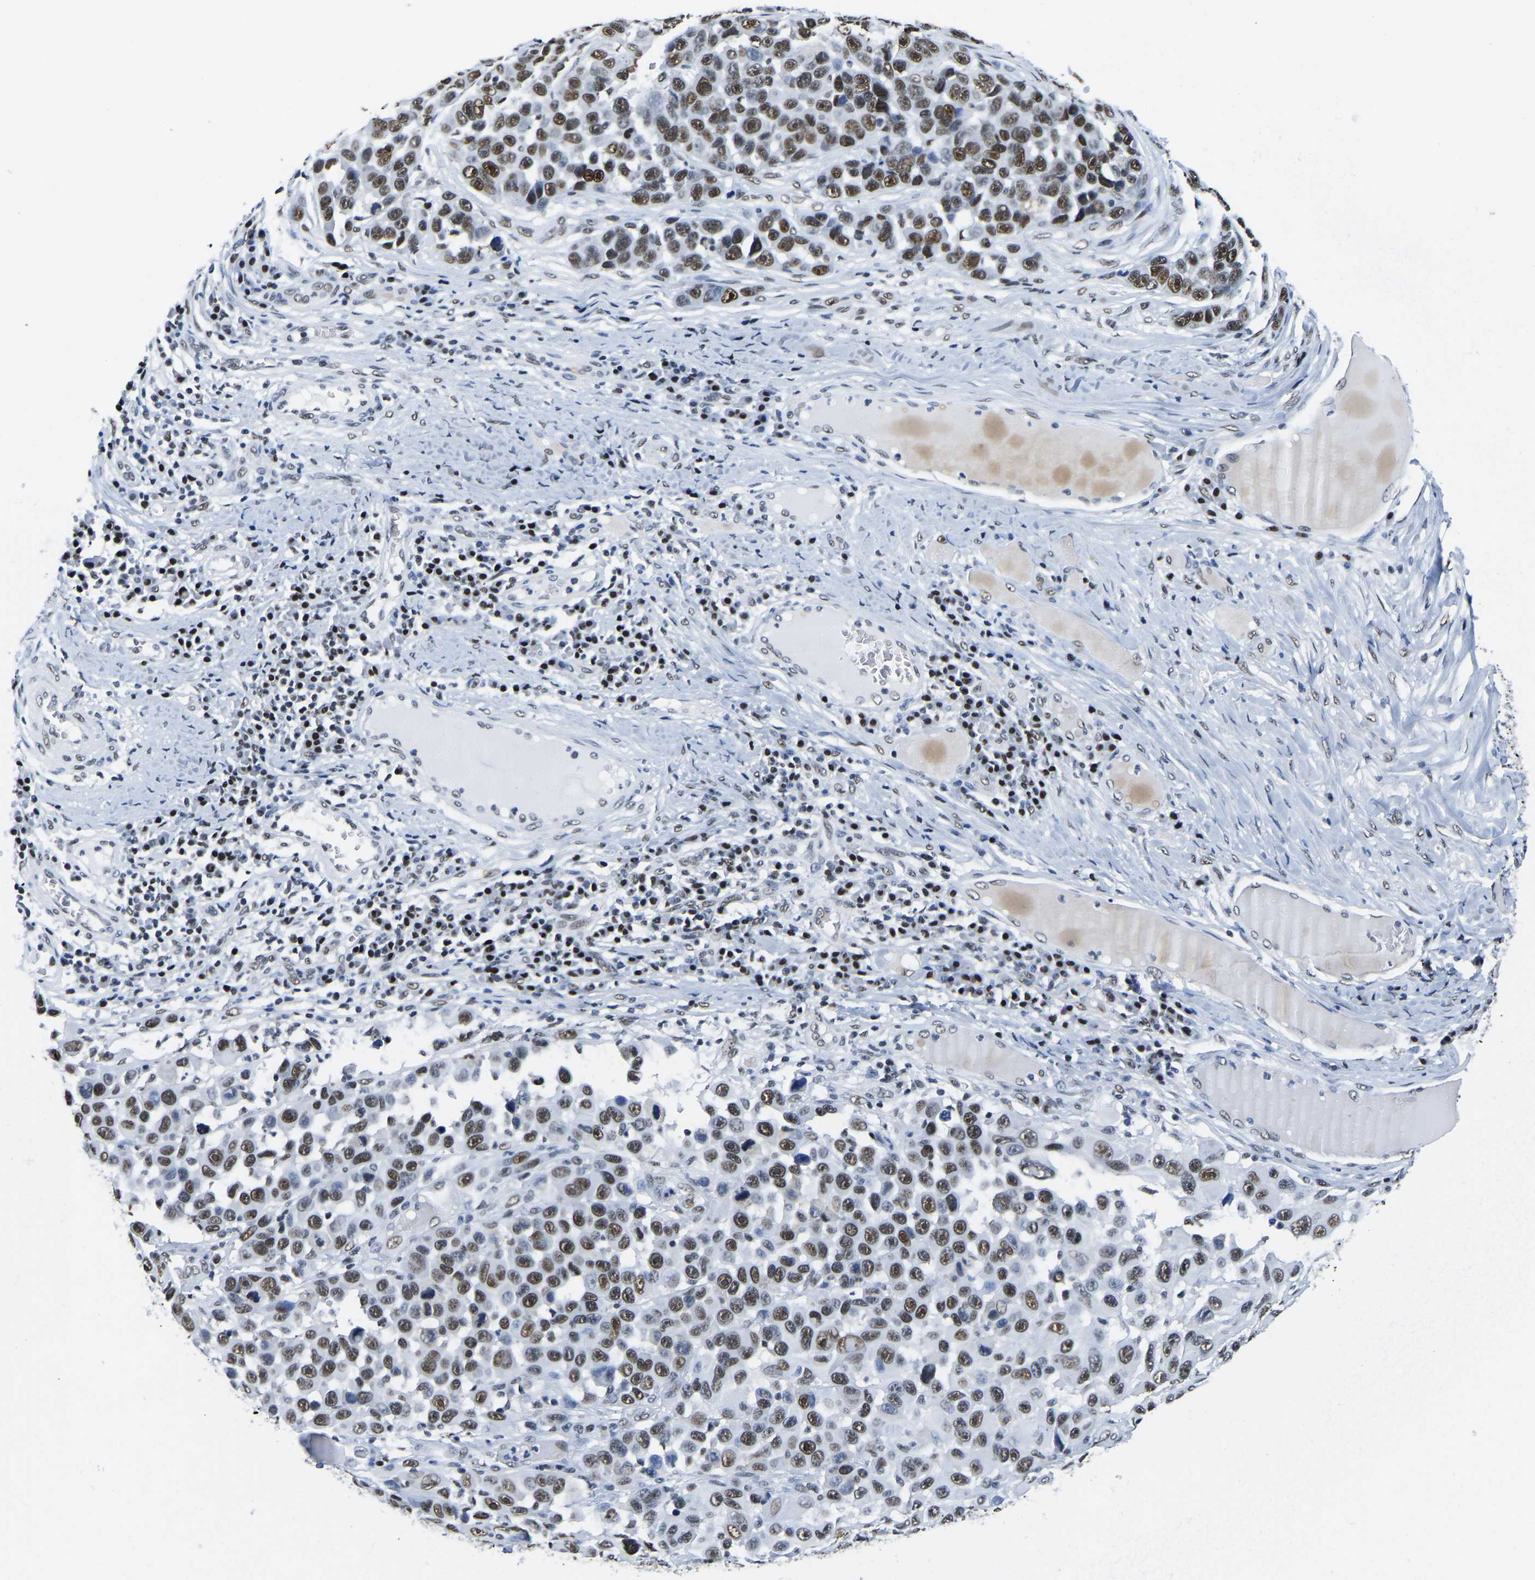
{"staining": {"intensity": "strong", "quantity": ">75%", "location": "nuclear"}, "tissue": "melanoma", "cell_type": "Tumor cells", "image_type": "cancer", "snomed": [{"axis": "morphology", "description": "Malignant melanoma, NOS"}, {"axis": "topography", "description": "Skin"}], "caption": "Tumor cells display high levels of strong nuclear staining in approximately >75% of cells in human melanoma.", "gene": "UBA1", "patient": {"sex": "male", "age": 53}}